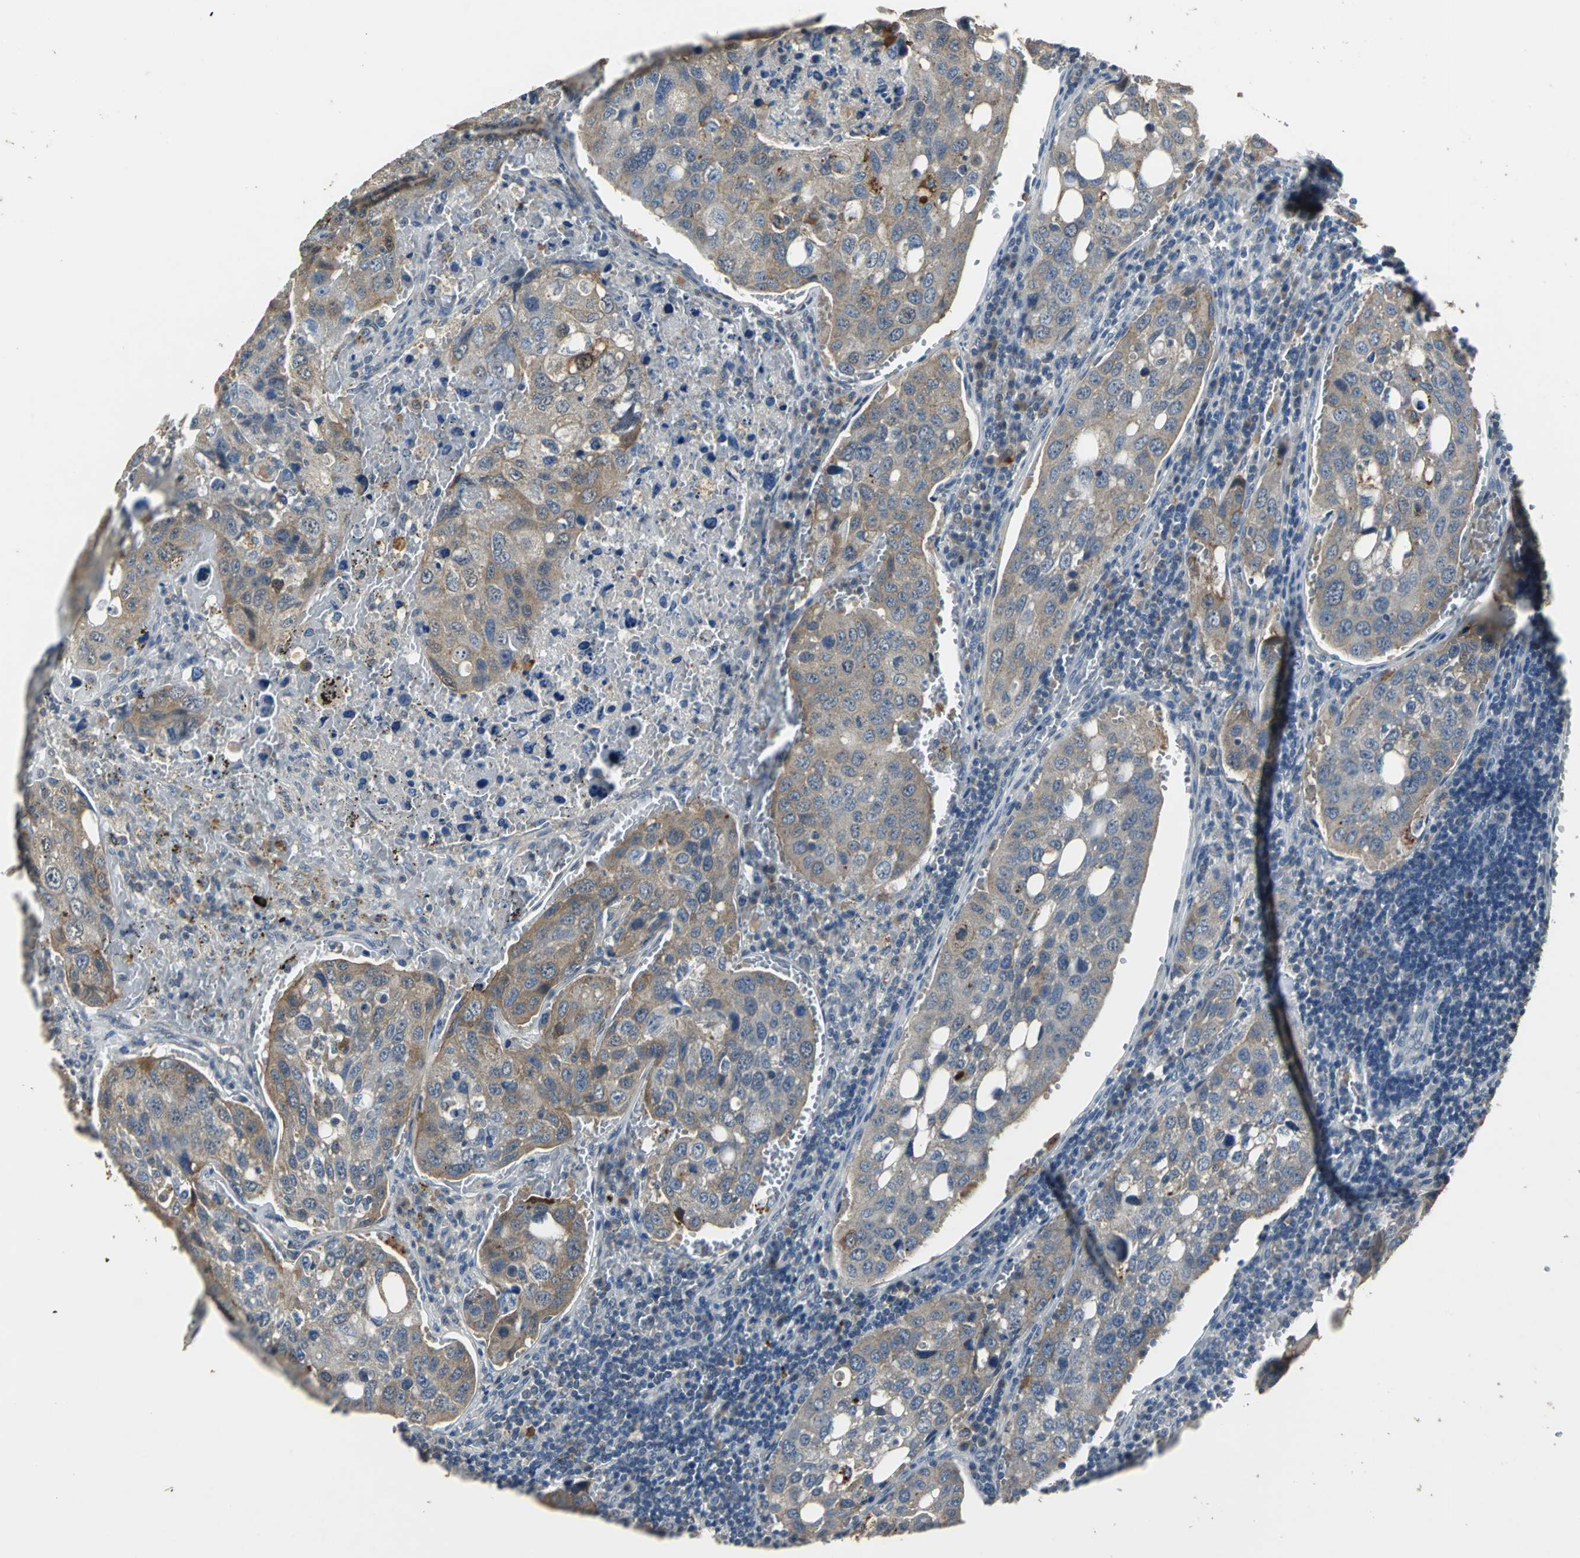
{"staining": {"intensity": "moderate", "quantity": ">75%", "location": "cytoplasmic/membranous"}, "tissue": "urothelial cancer", "cell_type": "Tumor cells", "image_type": "cancer", "snomed": [{"axis": "morphology", "description": "Urothelial carcinoma, High grade"}, {"axis": "topography", "description": "Lymph node"}, {"axis": "topography", "description": "Urinary bladder"}], "caption": "High-grade urothelial carcinoma was stained to show a protein in brown. There is medium levels of moderate cytoplasmic/membranous expression in approximately >75% of tumor cells. The staining was performed using DAB (3,3'-diaminobenzidine), with brown indicating positive protein expression. Nuclei are stained blue with hematoxylin.", "gene": "OCLN", "patient": {"sex": "male", "age": 51}}